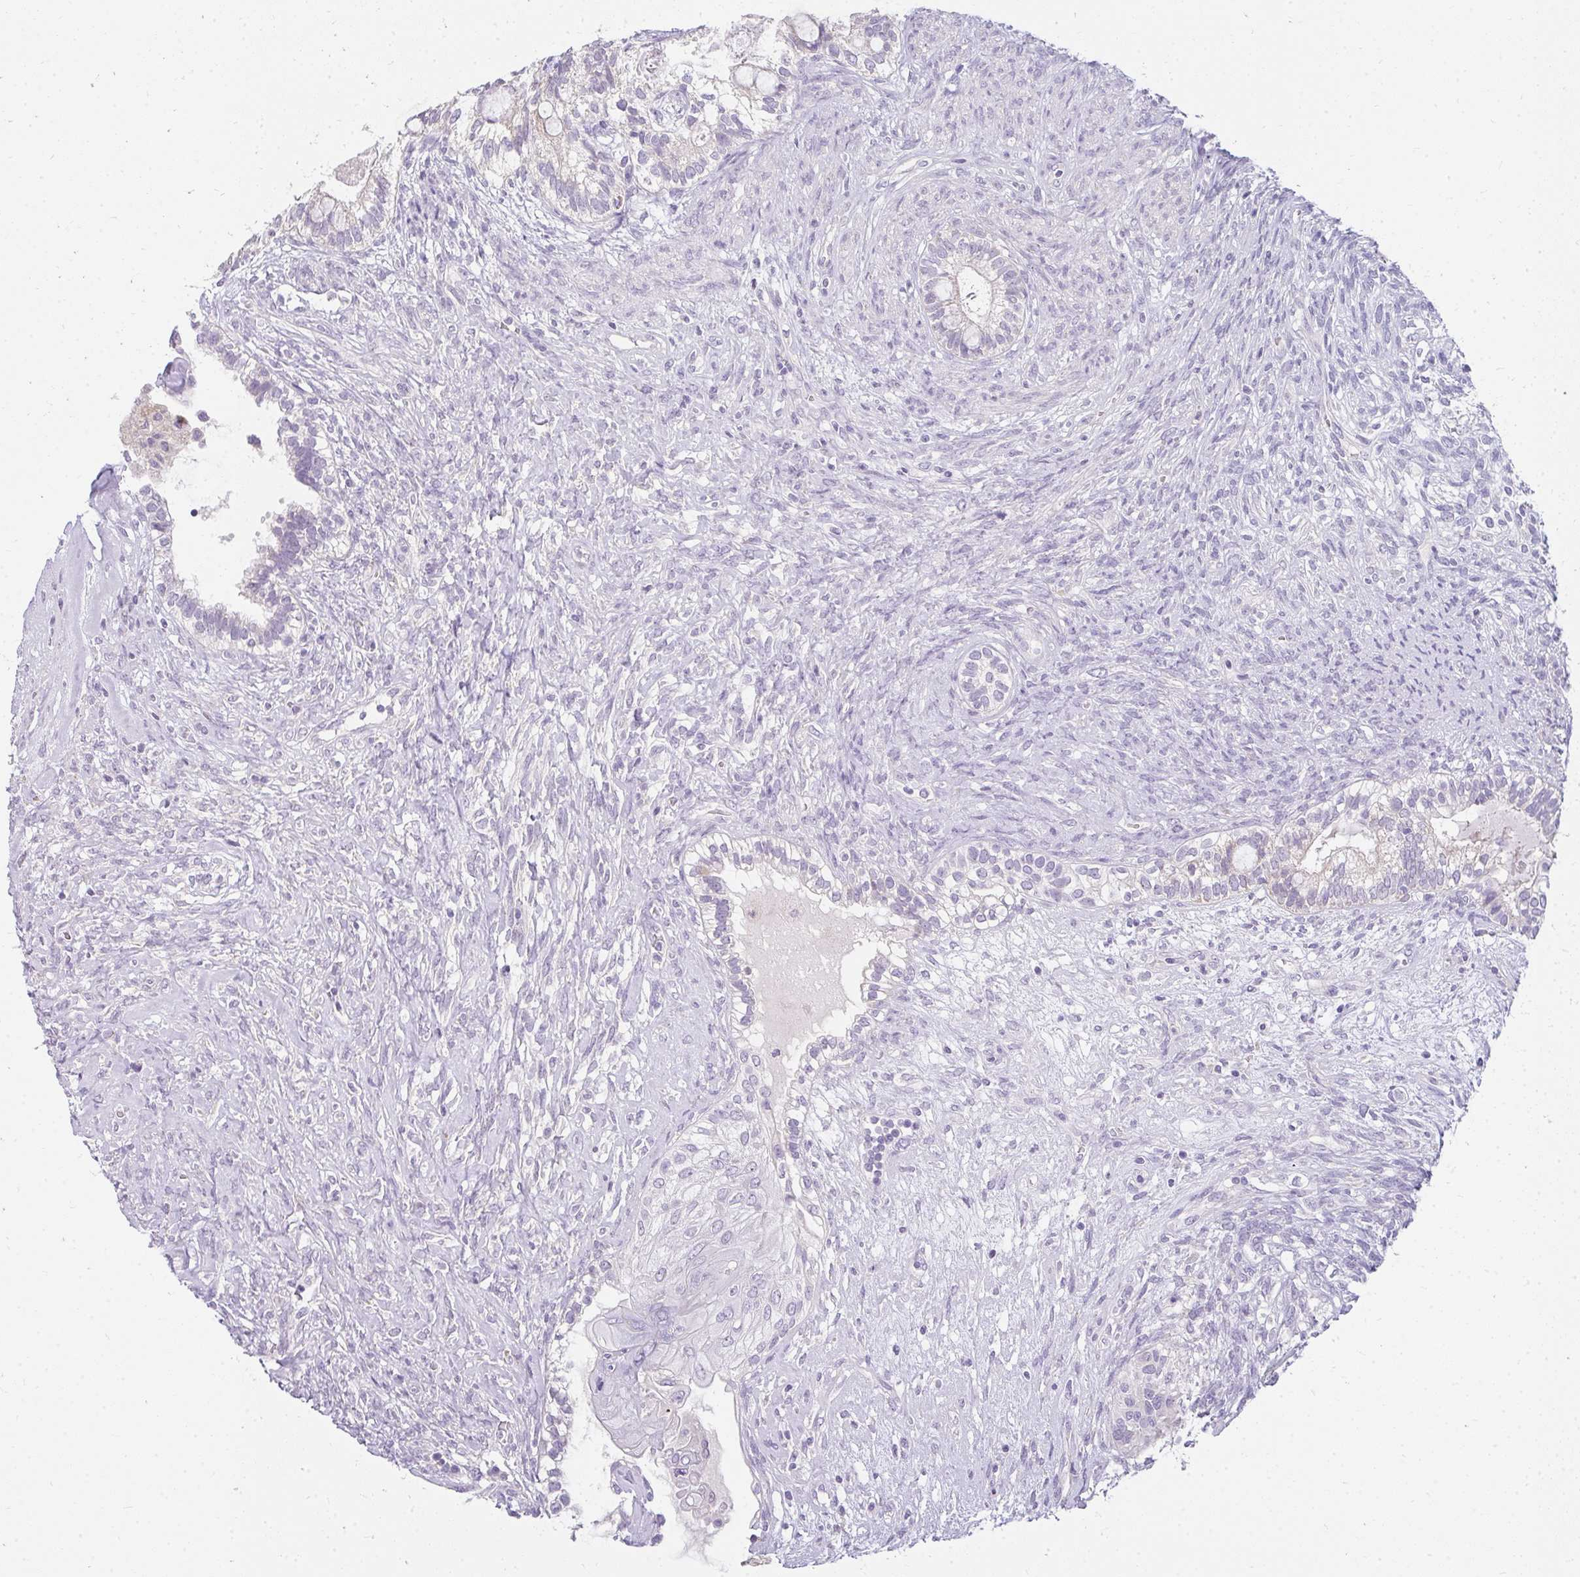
{"staining": {"intensity": "negative", "quantity": "none", "location": "none"}, "tissue": "testis cancer", "cell_type": "Tumor cells", "image_type": "cancer", "snomed": [{"axis": "morphology", "description": "Seminoma, NOS"}, {"axis": "morphology", "description": "Carcinoma, Embryonal, NOS"}, {"axis": "topography", "description": "Testis"}], "caption": "A high-resolution image shows IHC staining of testis embryonal carcinoma, which displays no significant expression in tumor cells.", "gene": "PPP1R3G", "patient": {"sex": "male", "age": 41}}